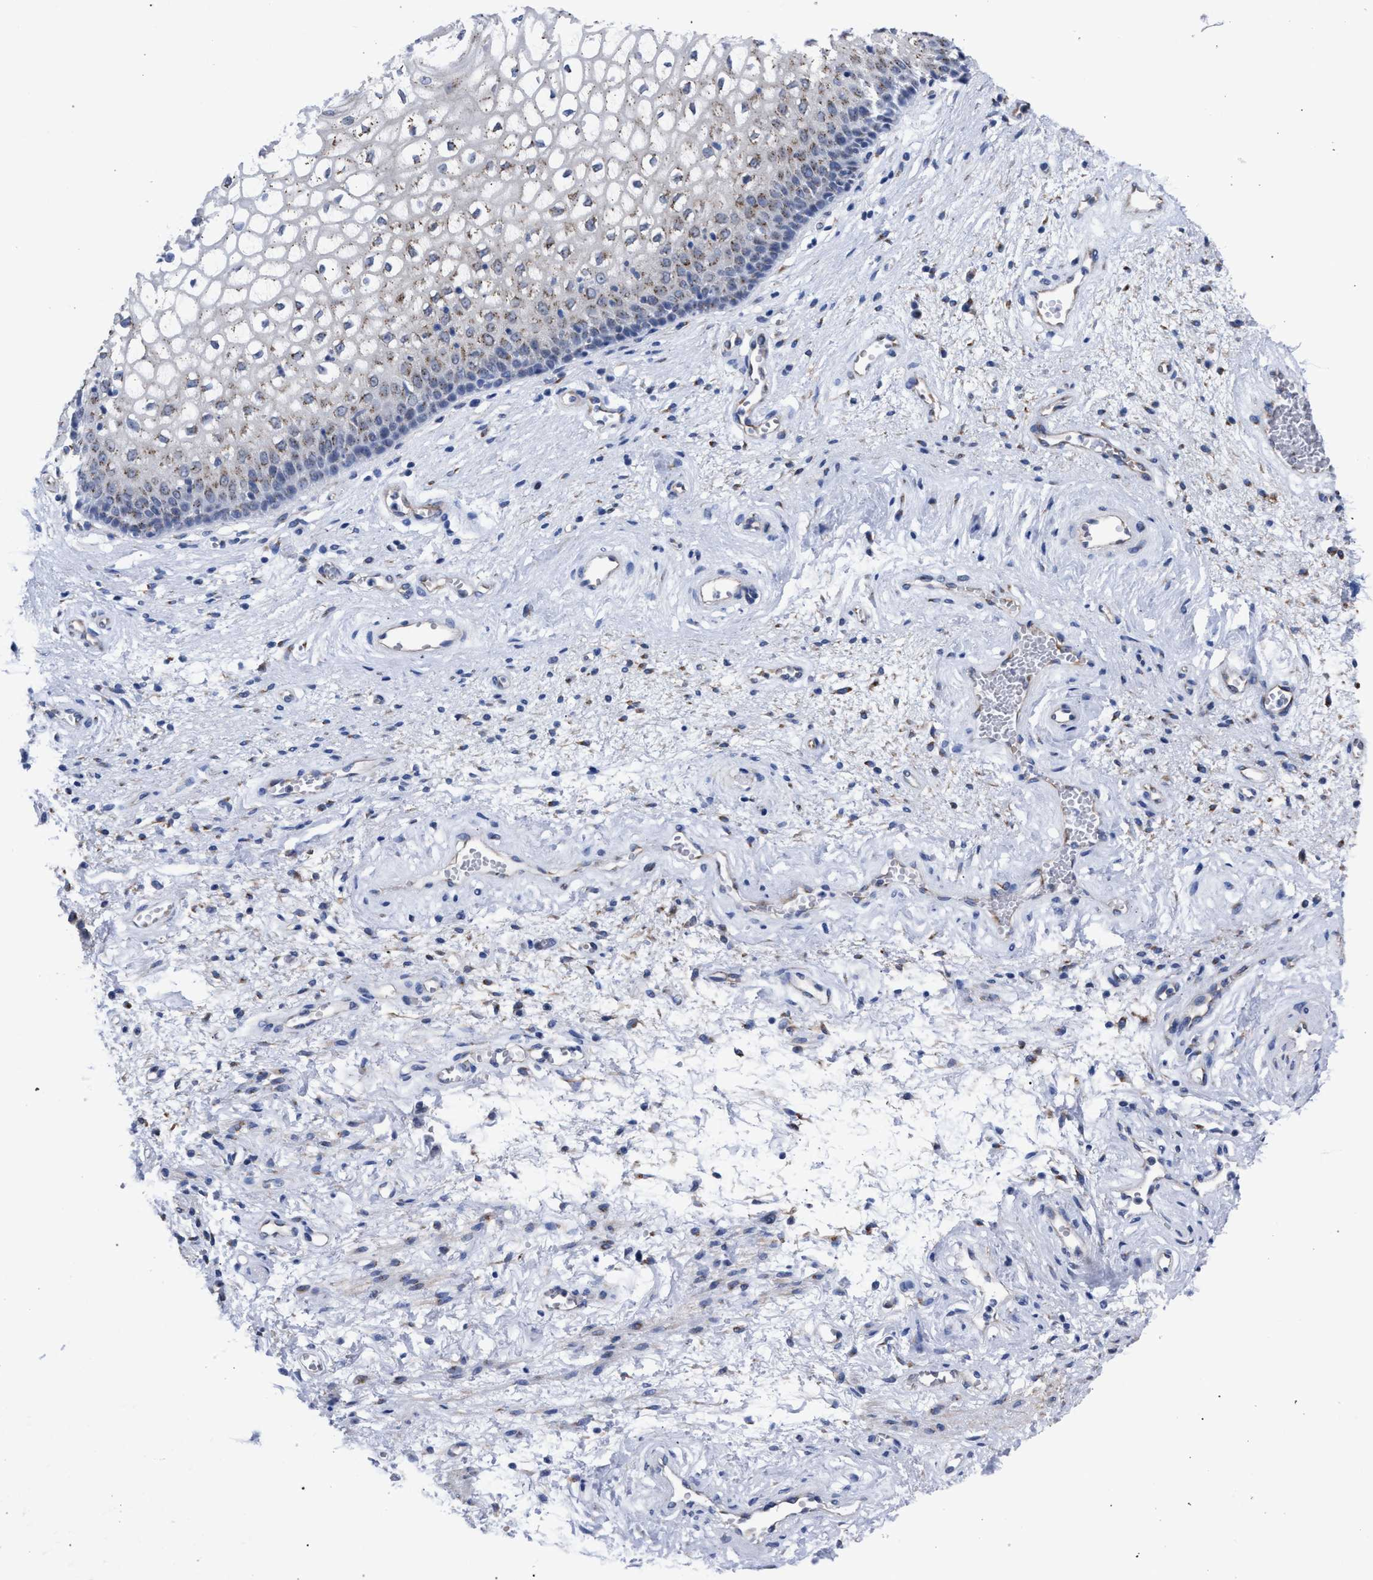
{"staining": {"intensity": "weak", "quantity": ">75%", "location": "cytoplasmic/membranous"}, "tissue": "vagina", "cell_type": "Squamous epithelial cells", "image_type": "normal", "snomed": [{"axis": "morphology", "description": "Normal tissue, NOS"}, {"axis": "topography", "description": "Vagina"}], "caption": "Weak cytoplasmic/membranous protein staining is present in approximately >75% of squamous epithelial cells in vagina. (DAB (3,3'-diaminobenzidine) IHC, brown staining for protein, blue staining for nuclei).", "gene": "GOLGA2", "patient": {"sex": "female", "age": 34}}